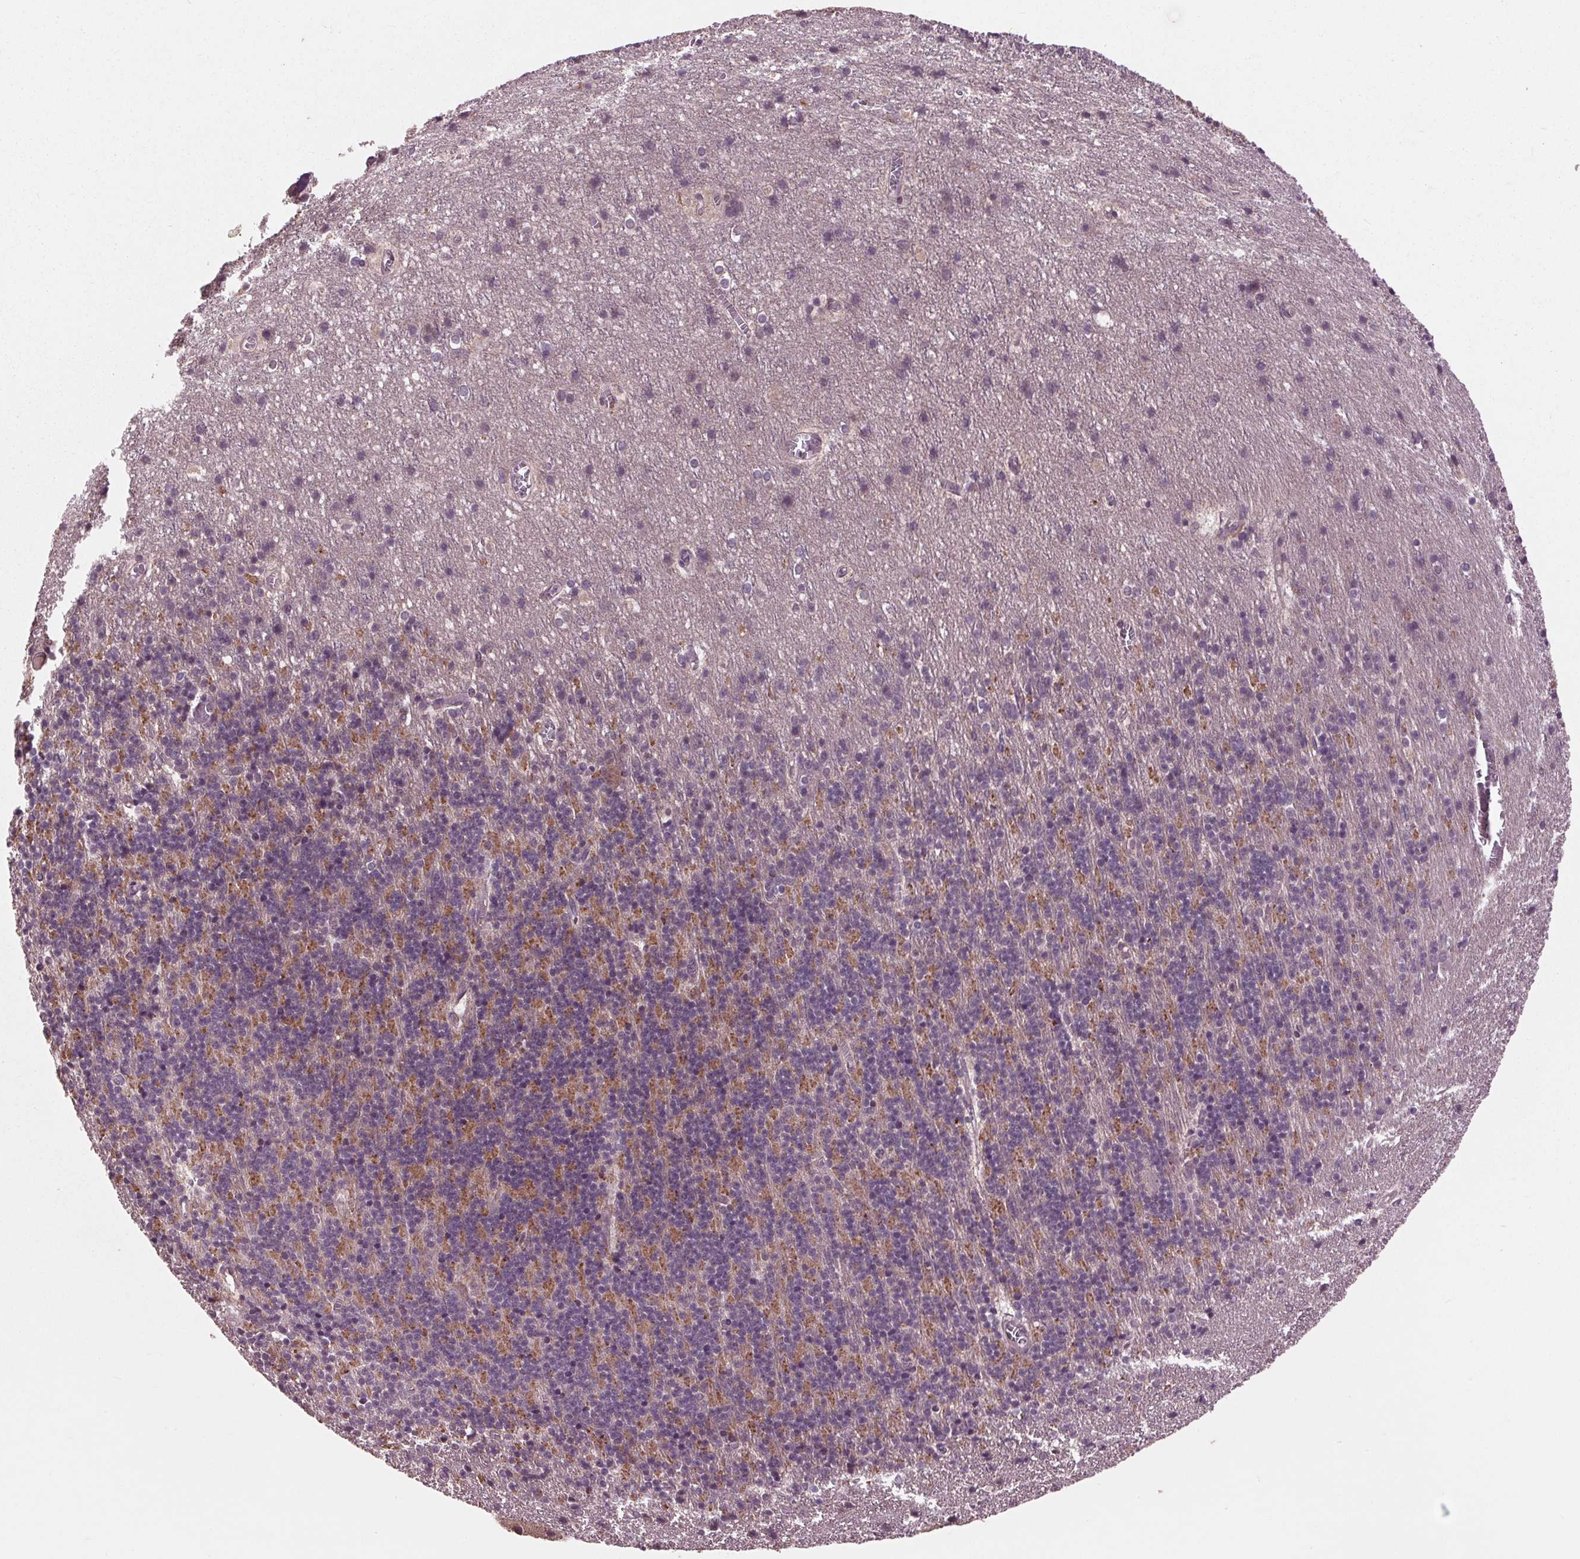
{"staining": {"intensity": "moderate", "quantity": "25%-75%", "location": "cytoplasmic/membranous"}, "tissue": "cerebellum", "cell_type": "Cells in granular layer", "image_type": "normal", "snomed": [{"axis": "morphology", "description": "Normal tissue, NOS"}, {"axis": "topography", "description": "Cerebellum"}], "caption": "Immunohistochemistry of benign human cerebellum reveals medium levels of moderate cytoplasmic/membranous positivity in approximately 25%-75% of cells in granular layer.", "gene": "MAPK8", "patient": {"sex": "male", "age": 70}}